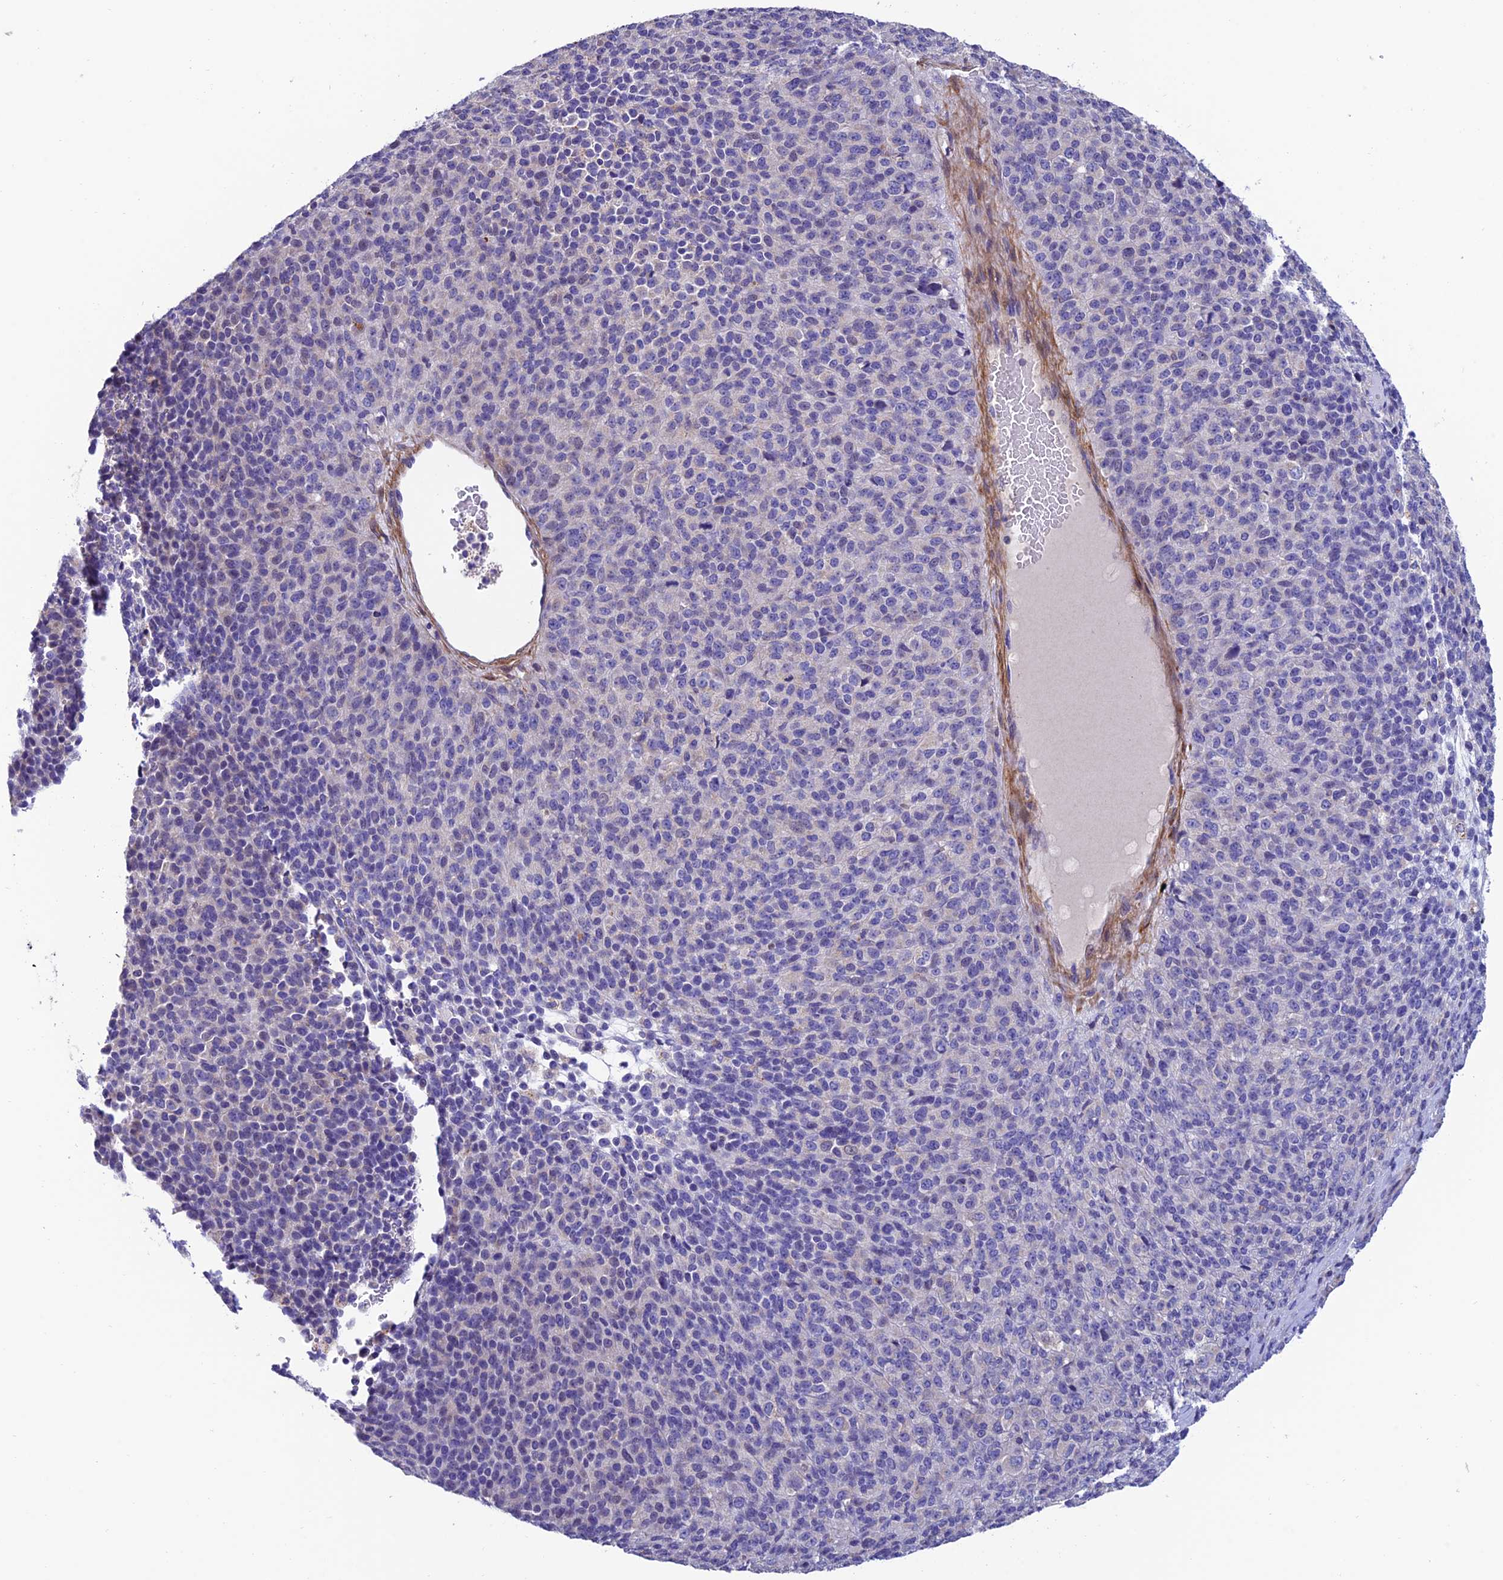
{"staining": {"intensity": "negative", "quantity": "none", "location": "none"}, "tissue": "melanoma", "cell_type": "Tumor cells", "image_type": "cancer", "snomed": [{"axis": "morphology", "description": "Malignant melanoma, Metastatic site"}, {"axis": "topography", "description": "Brain"}], "caption": "A high-resolution histopathology image shows immunohistochemistry staining of malignant melanoma (metastatic site), which reveals no significant expression in tumor cells. (DAB IHC, high magnification).", "gene": "FAM178B", "patient": {"sex": "female", "age": 56}}